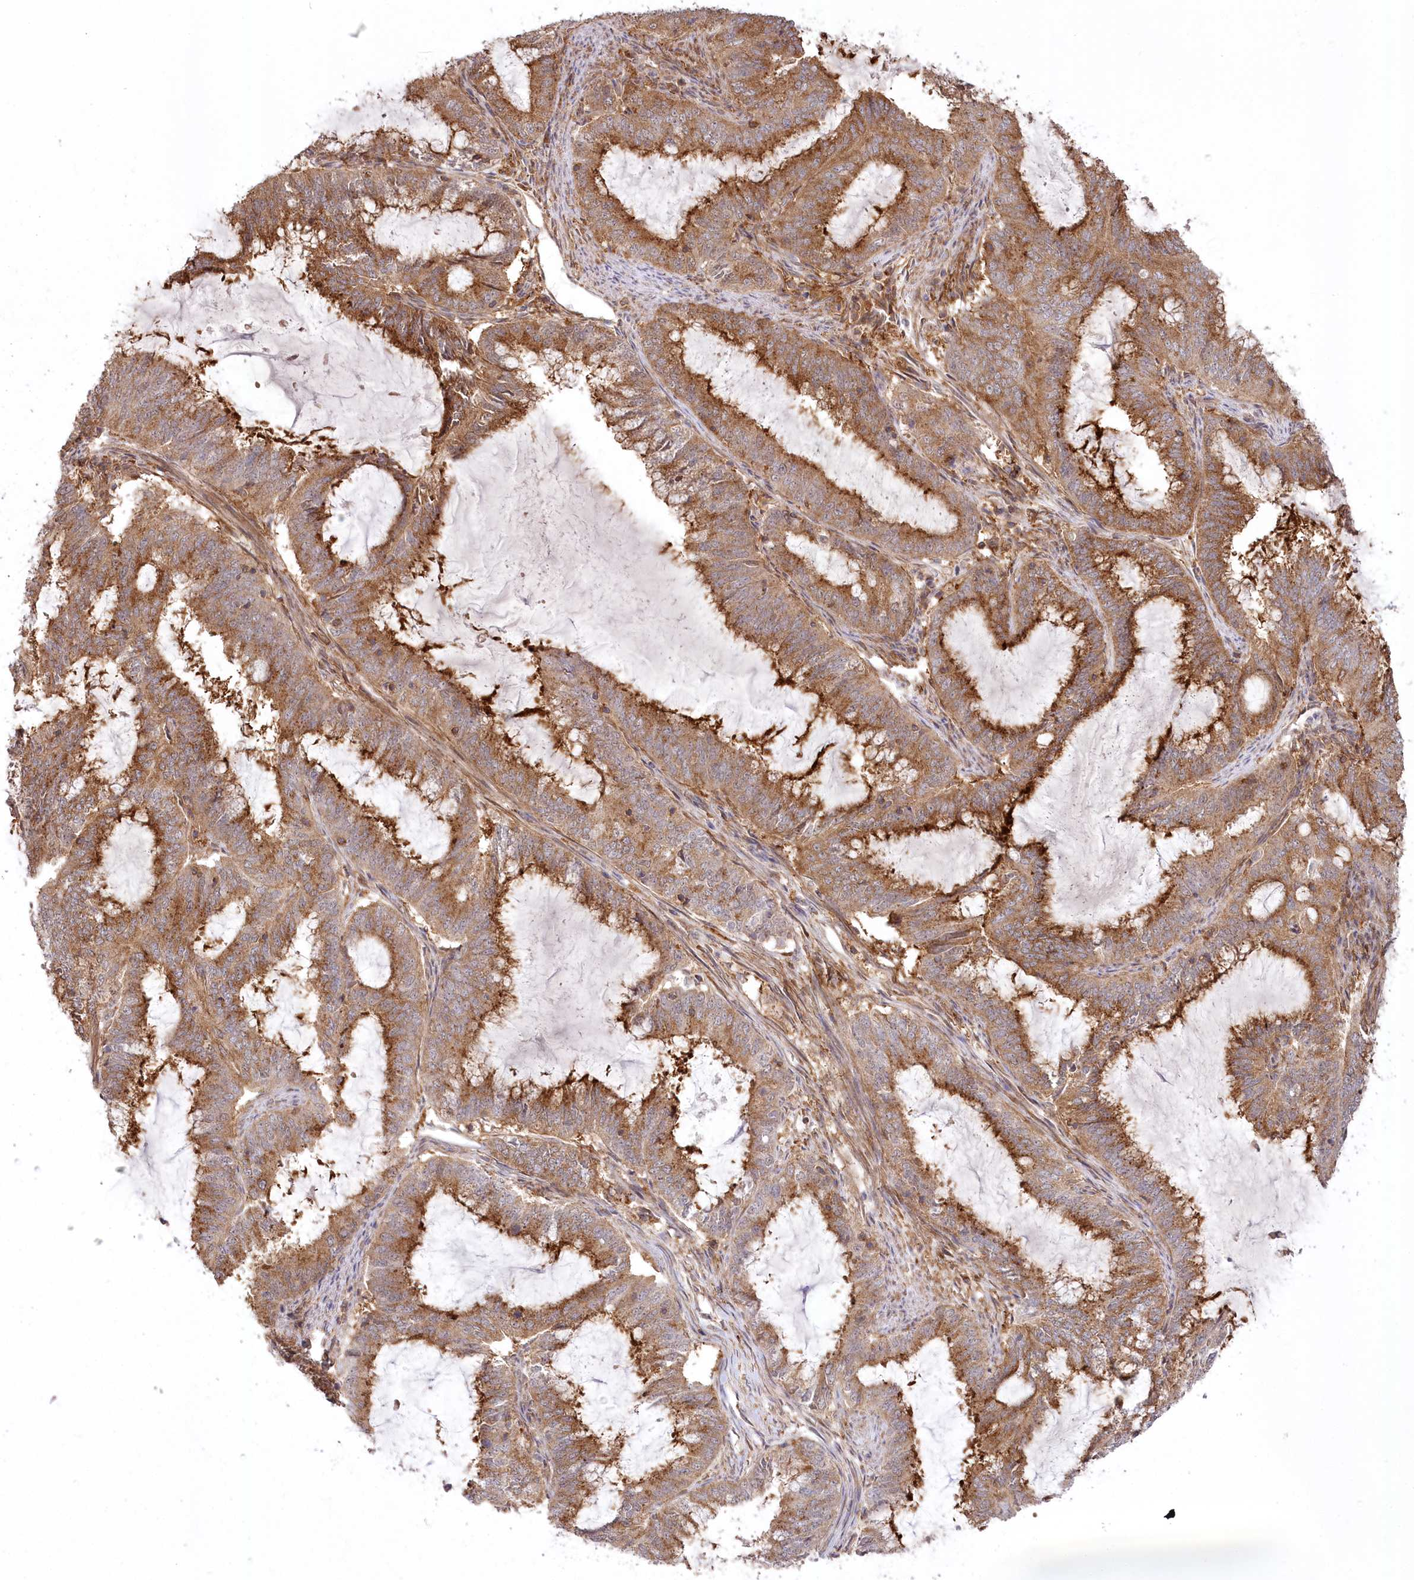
{"staining": {"intensity": "strong", "quantity": ">75%", "location": "cytoplasmic/membranous"}, "tissue": "endometrial cancer", "cell_type": "Tumor cells", "image_type": "cancer", "snomed": [{"axis": "morphology", "description": "Adenocarcinoma, NOS"}, {"axis": "topography", "description": "Endometrium"}], "caption": "Tumor cells show strong cytoplasmic/membranous staining in about >75% of cells in endometrial cancer. The protein is stained brown, and the nuclei are stained in blue (DAB (3,3'-diaminobenzidine) IHC with brightfield microscopy, high magnification).", "gene": "CCDC91", "patient": {"sex": "female", "age": 51}}